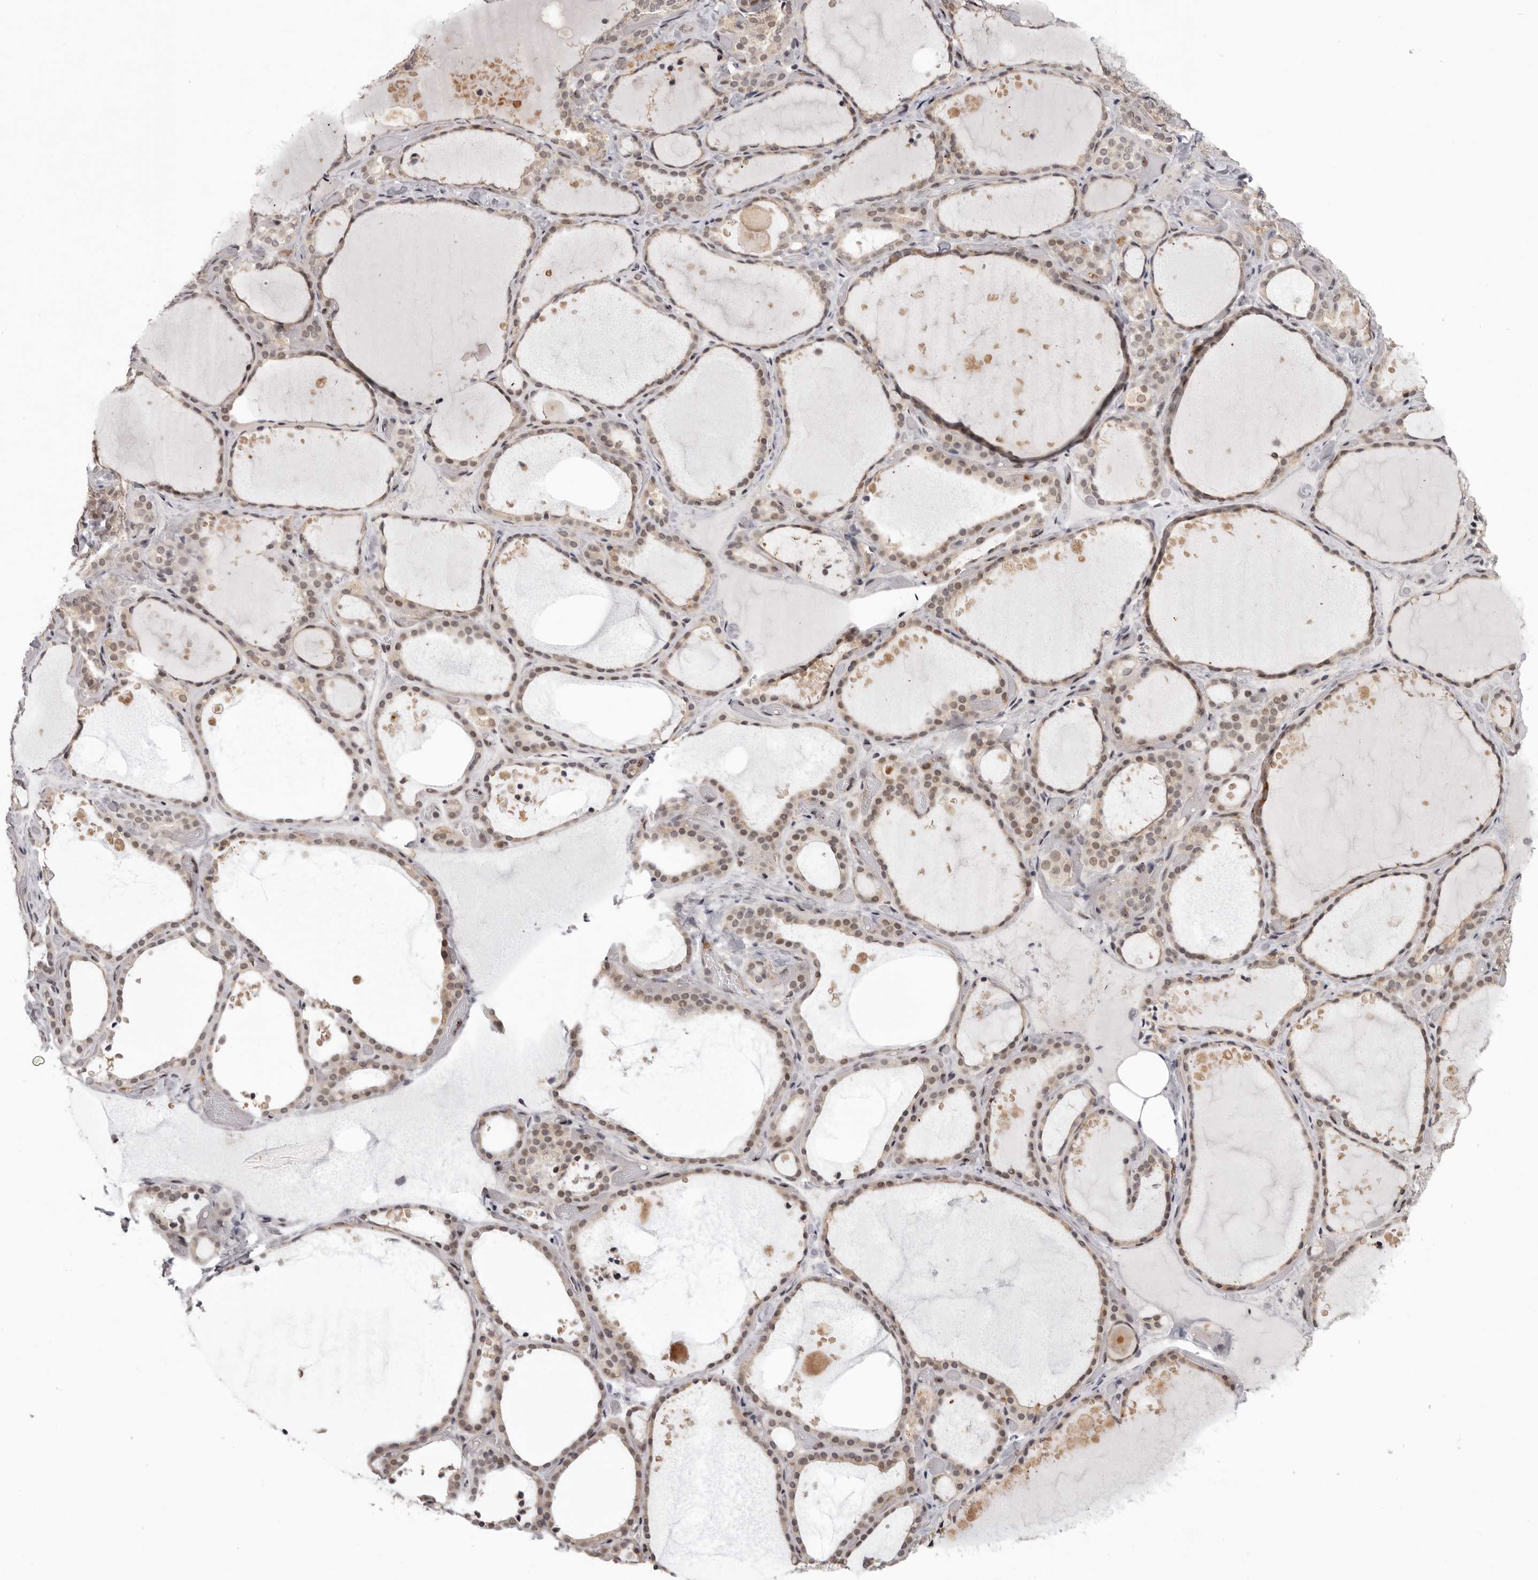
{"staining": {"intensity": "moderate", "quantity": ">75%", "location": "cytoplasmic/membranous,nuclear"}, "tissue": "thyroid gland", "cell_type": "Glandular cells", "image_type": "normal", "snomed": [{"axis": "morphology", "description": "Normal tissue, NOS"}, {"axis": "topography", "description": "Thyroid gland"}], "caption": "High-magnification brightfield microscopy of benign thyroid gland stained with DAB (3,3'-diaminobenzidine) (brown) and counterstained with hematoxylin (blue). glandular cells exhibit moderate cytoplasmic/membranous,nuclear staining is present in approximately>75% of cells. (Brightfield microscopy of DAB IHC at high magnification).", "gene": "RNF2", "patient": {"sex": "female", "age": 44}}